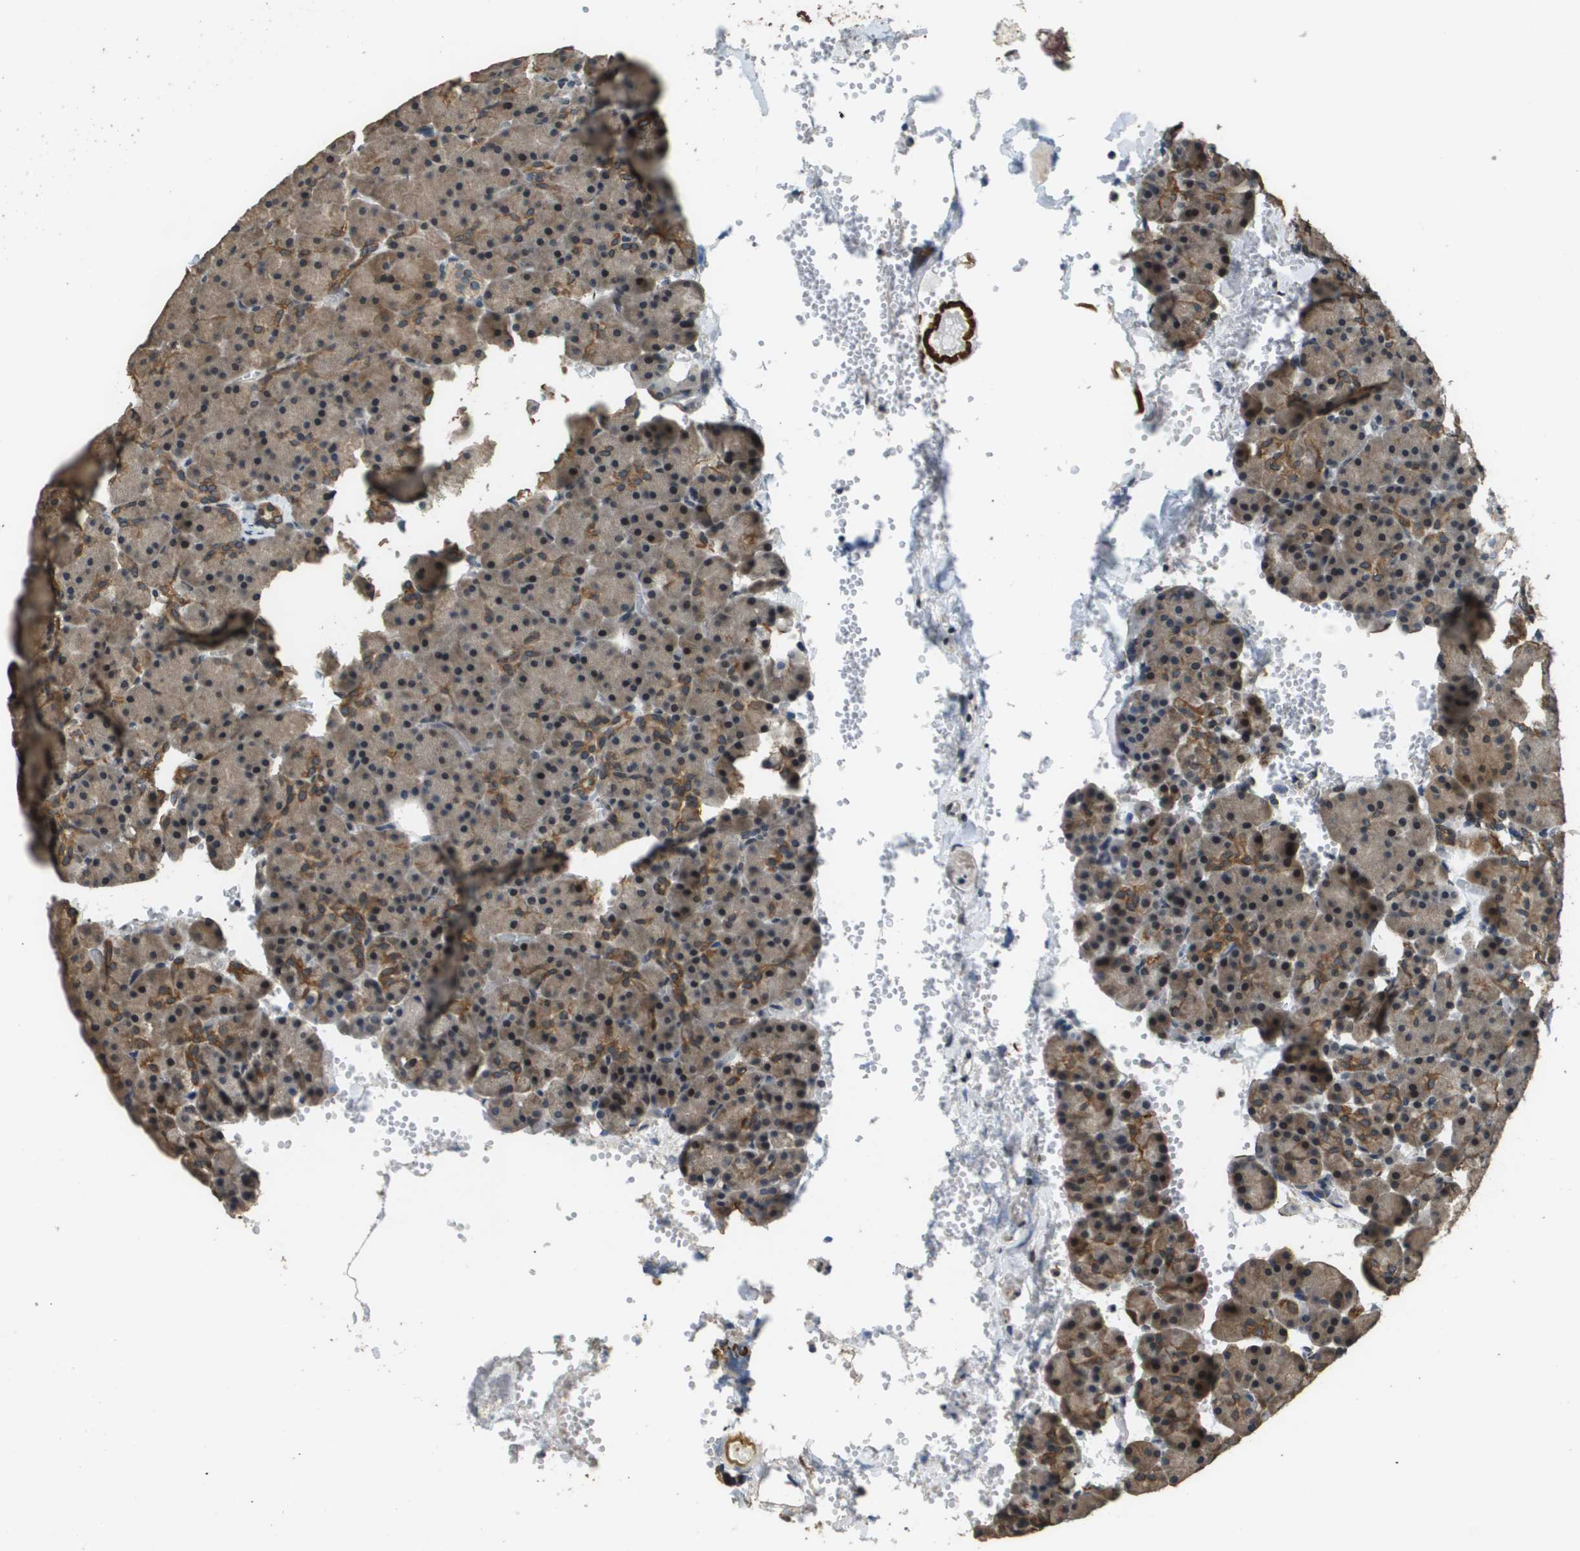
{"staining": {"intensity": "moderate", "quantity": ">75%", "location": "cytoplasmic/membranous,nuclear"}, "tissue": "pancreas", "cell_type": "Exocrine glandular cells", "image_type": "normal", "snomed": [{"axis": "morphology", "description": "Normal tissue, NOS"}, {"axis": "topography", "description": "Pancreas"}], "caption": "This is a micrograph of IHC staining of benign pancreas, which shows moderate staining in the cytoplasmic/membranous,nuclear of exocrine glandular cells.", "gene": "FANCC", "patient": {"sex": "female", "age": 35}}